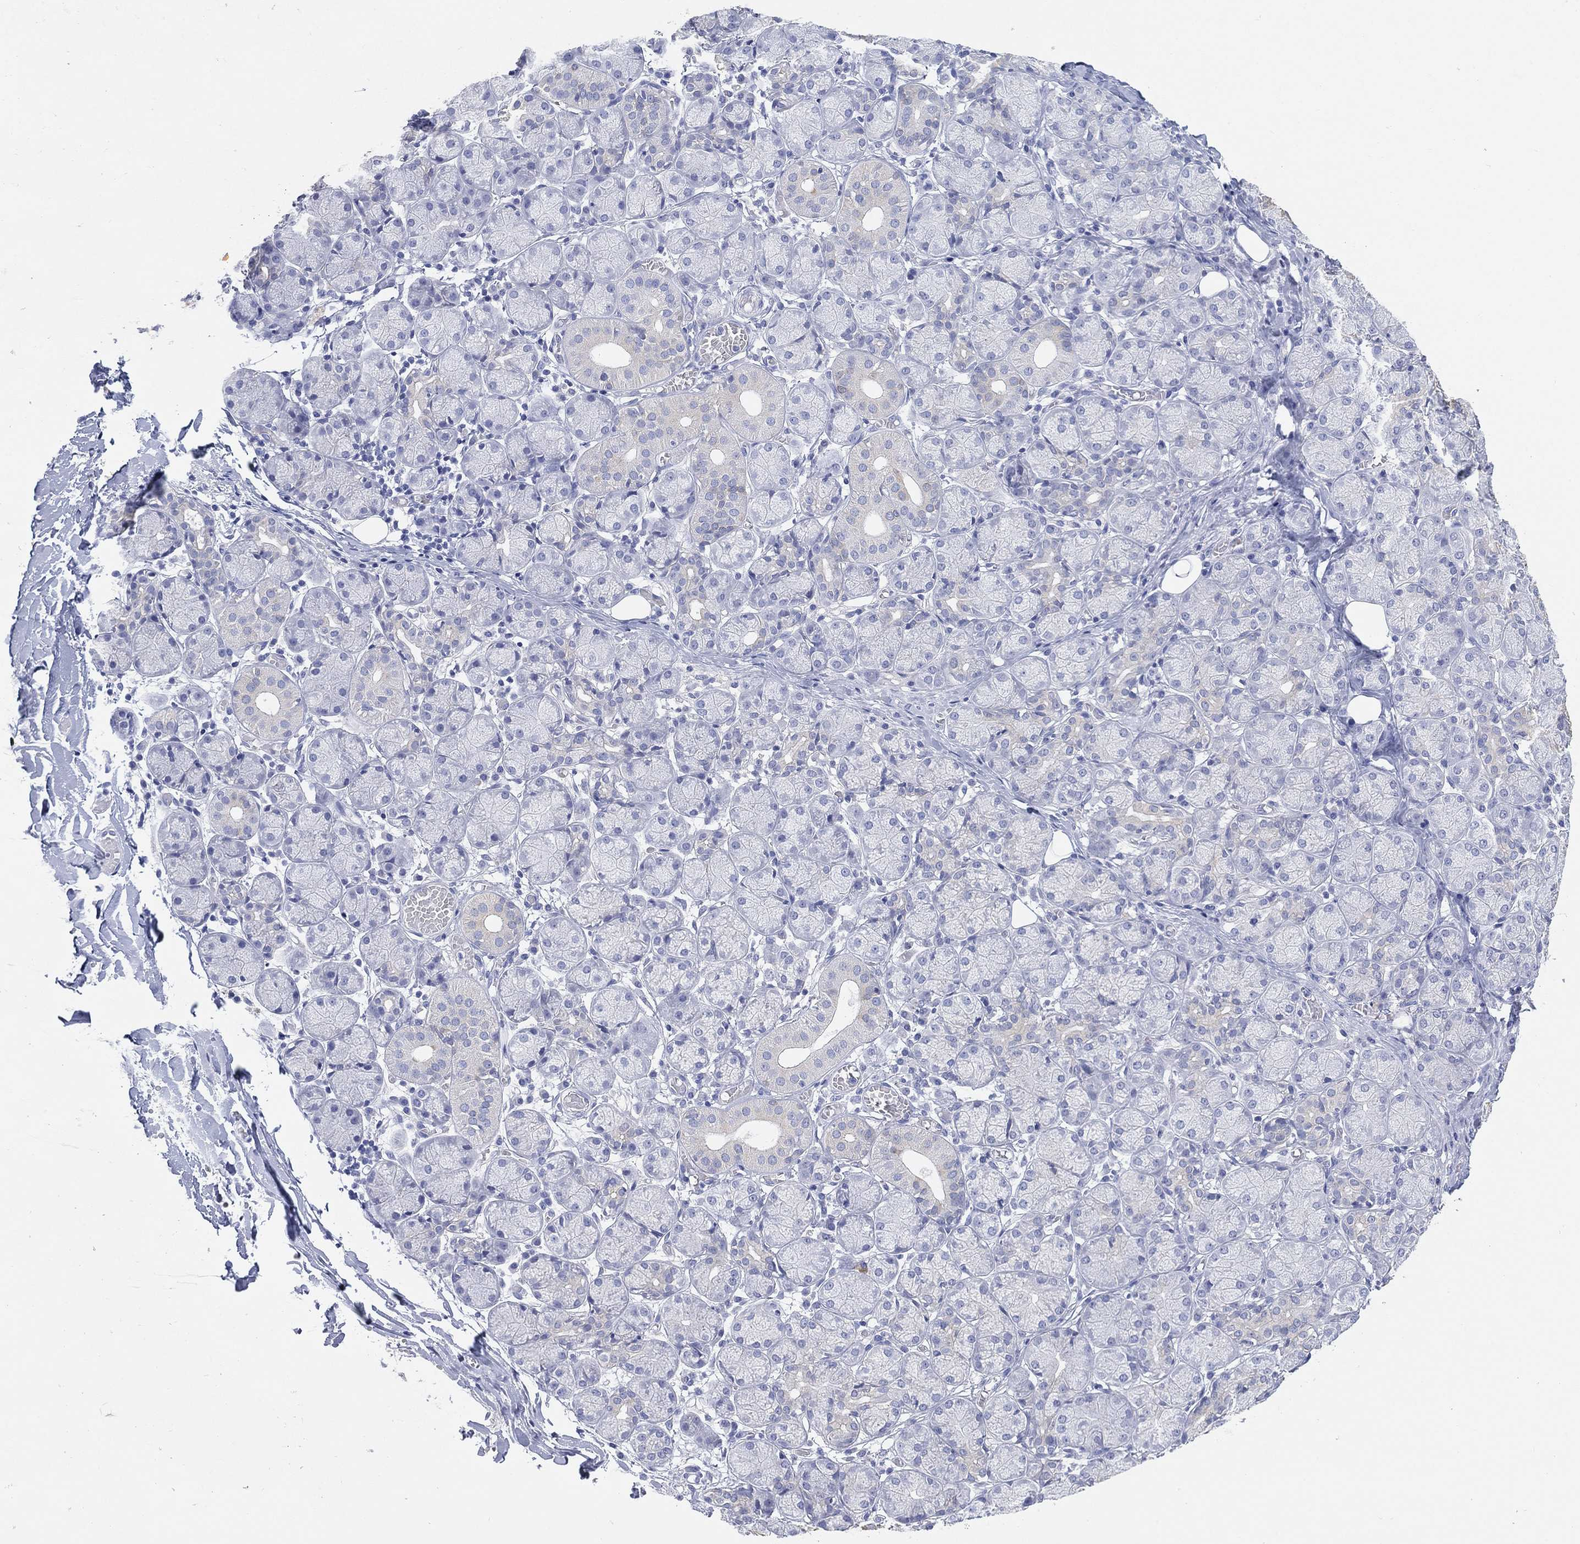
{"staining": {"intensity": "negative", "quantity": "none", "location": "none"}, "tissue": "salivary gland", "cell_type": "Glandular cells", "image_type": "normal", "snomed": [{"axis": "morphology", "description": "Normal tissue, NOS"}, {"axis": "topography", "description": "Salivary gland"}, {"axis": "topography", "description": "Peripheral nerve tissue"}], "caption": "An immunohistochemistry histopathology image of benign salivary gland is shown. There is no staining in glandular cells of salivary gland. Brightfield microscopy of IHC stained with DAB (brown) and hematoxylin (blue), captured at high magnification.", "gene": "FMO1", "patient": {"sex": "female", "age": 24}}